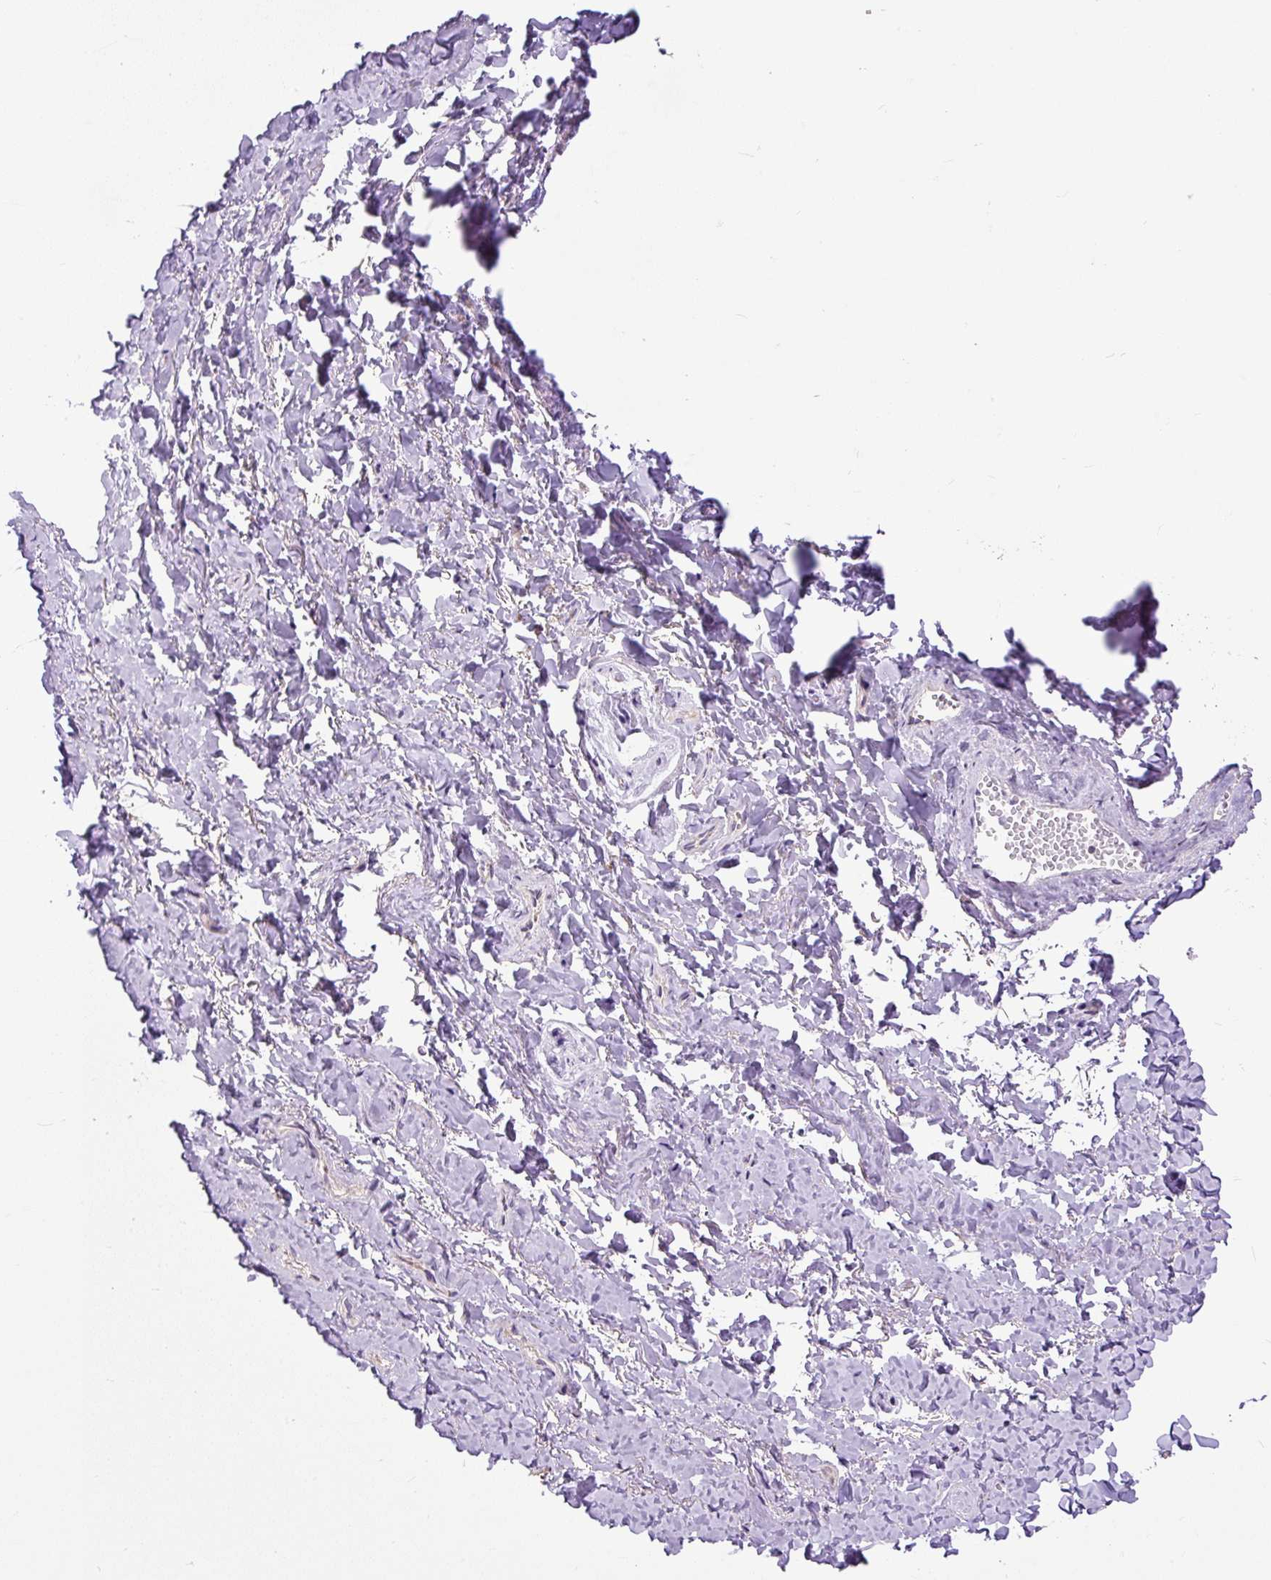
{"staining": {"intensity": "negative", "quantity": "none", "location": "none"}, "tissue": "adipose tissue", "cell_type": "Adipocytes", "image_type": "normal", "snomed": [{"axis": "morphology", "description": "Normal tissue, NOS"}, {"axis": "topography", "description": "Vulva"}, {"axis": "topography", "description": "Vagina"}, {"axis": "topography", "description": "Peripheral nerve tissue"}], "caption": "A high-resolution histopathology image shows immunohistochemistry (IHC) staining of benign adipose tissue, which reveals no significant staining in adipocytes.", "gene": "TM2D3", "patient": {"sex": "female", "age": 66}}